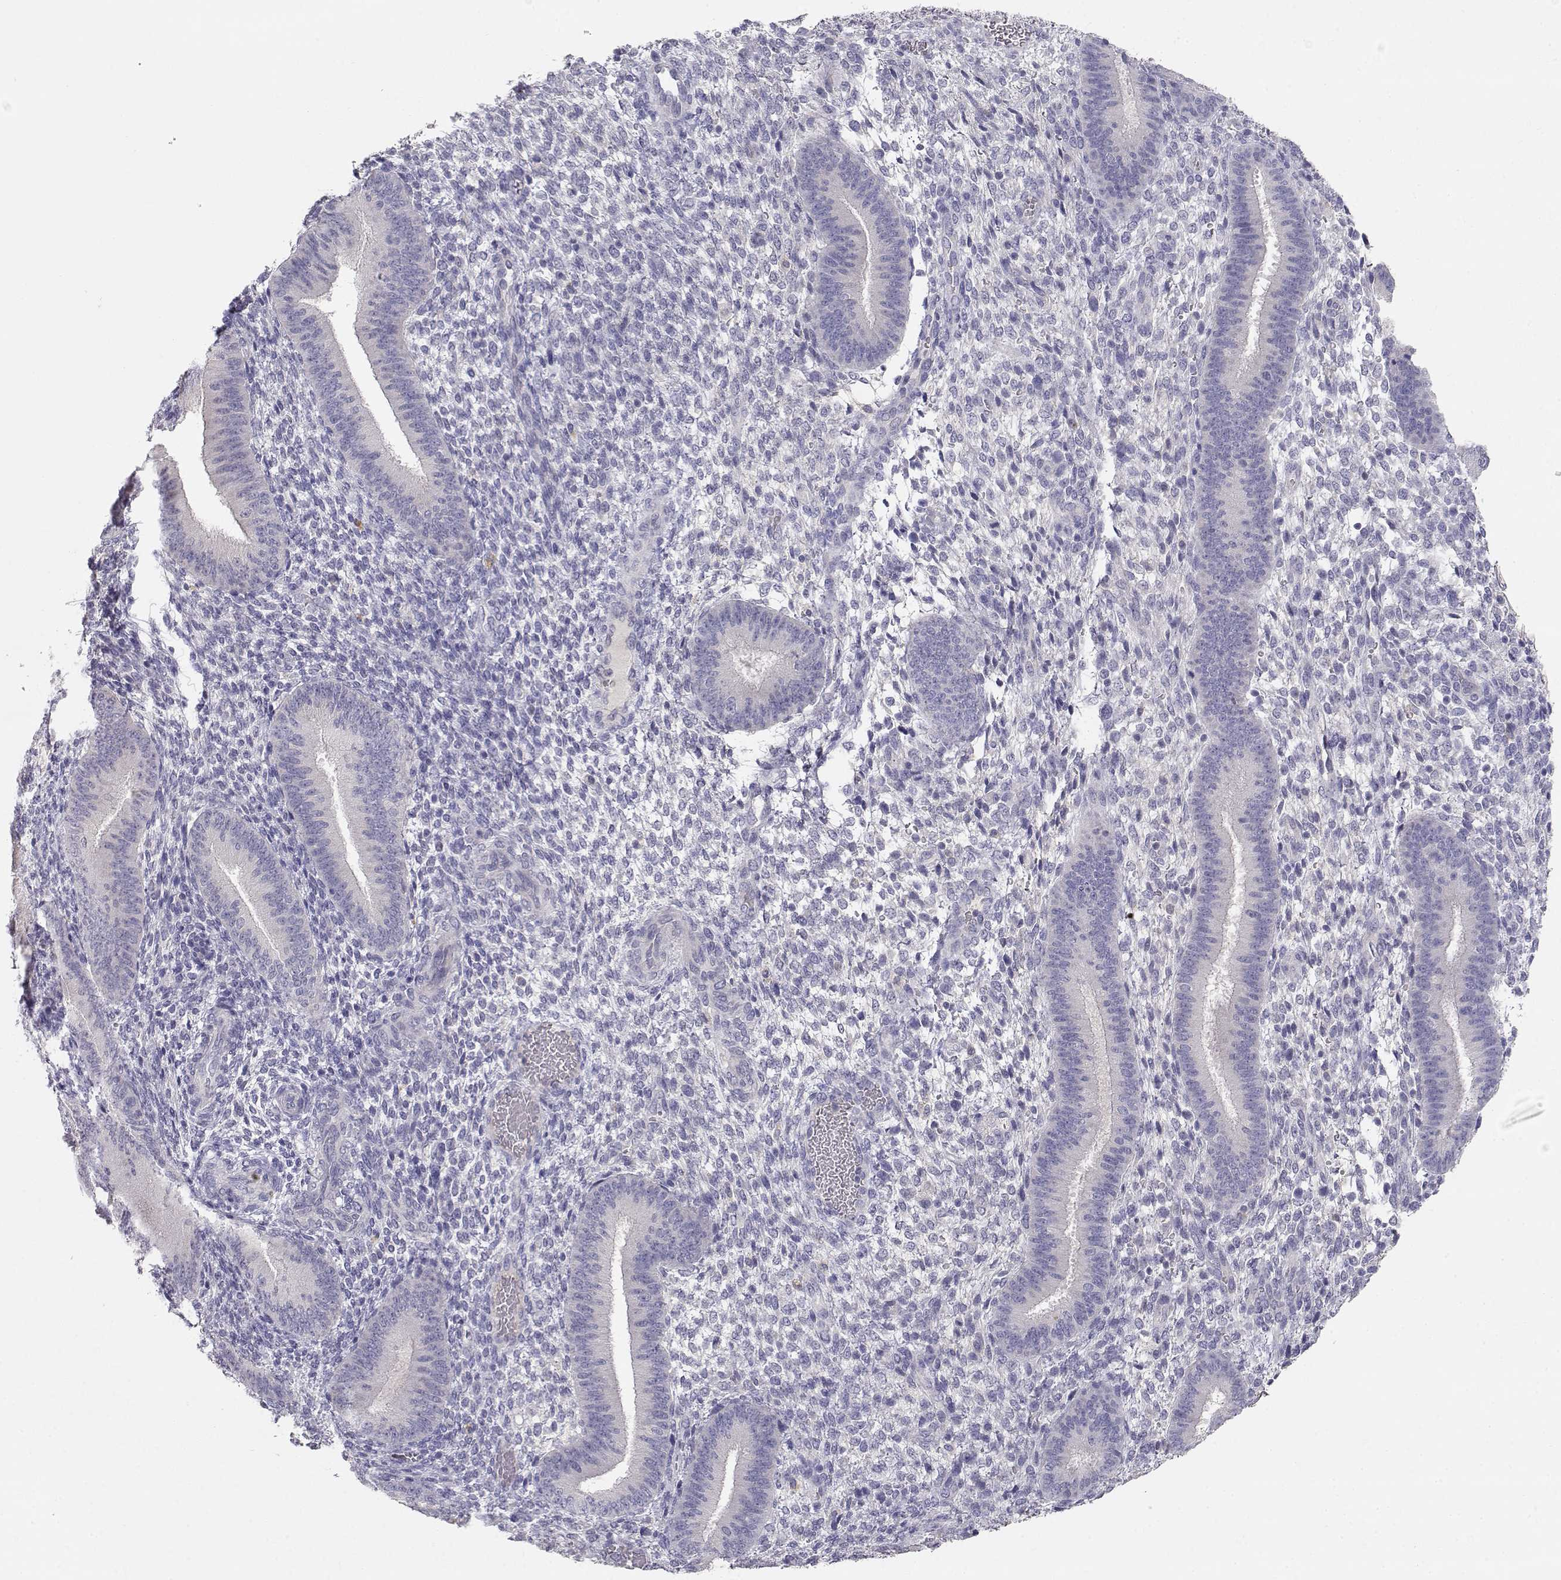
{"staining": {"intensity": "negative", "quantity": "none", "location": "none"}, "tissue": "endometrium", "cell_type": "Cells in endometrial stroma", "image_type": "normal", "snomed": [{"axis": "morphology", "description": "Normal tissue, NOS"}, {"axis": "topography", "description": "Endometrium"}], "caption": "Immunohistochemistry (IHC) micrograph of benign endometrium stained for a protein (brown), which reveals no expression in cells in endometrial stroma.", "gene": "ADA", "patient": {"sex": "female", "age": 39}}